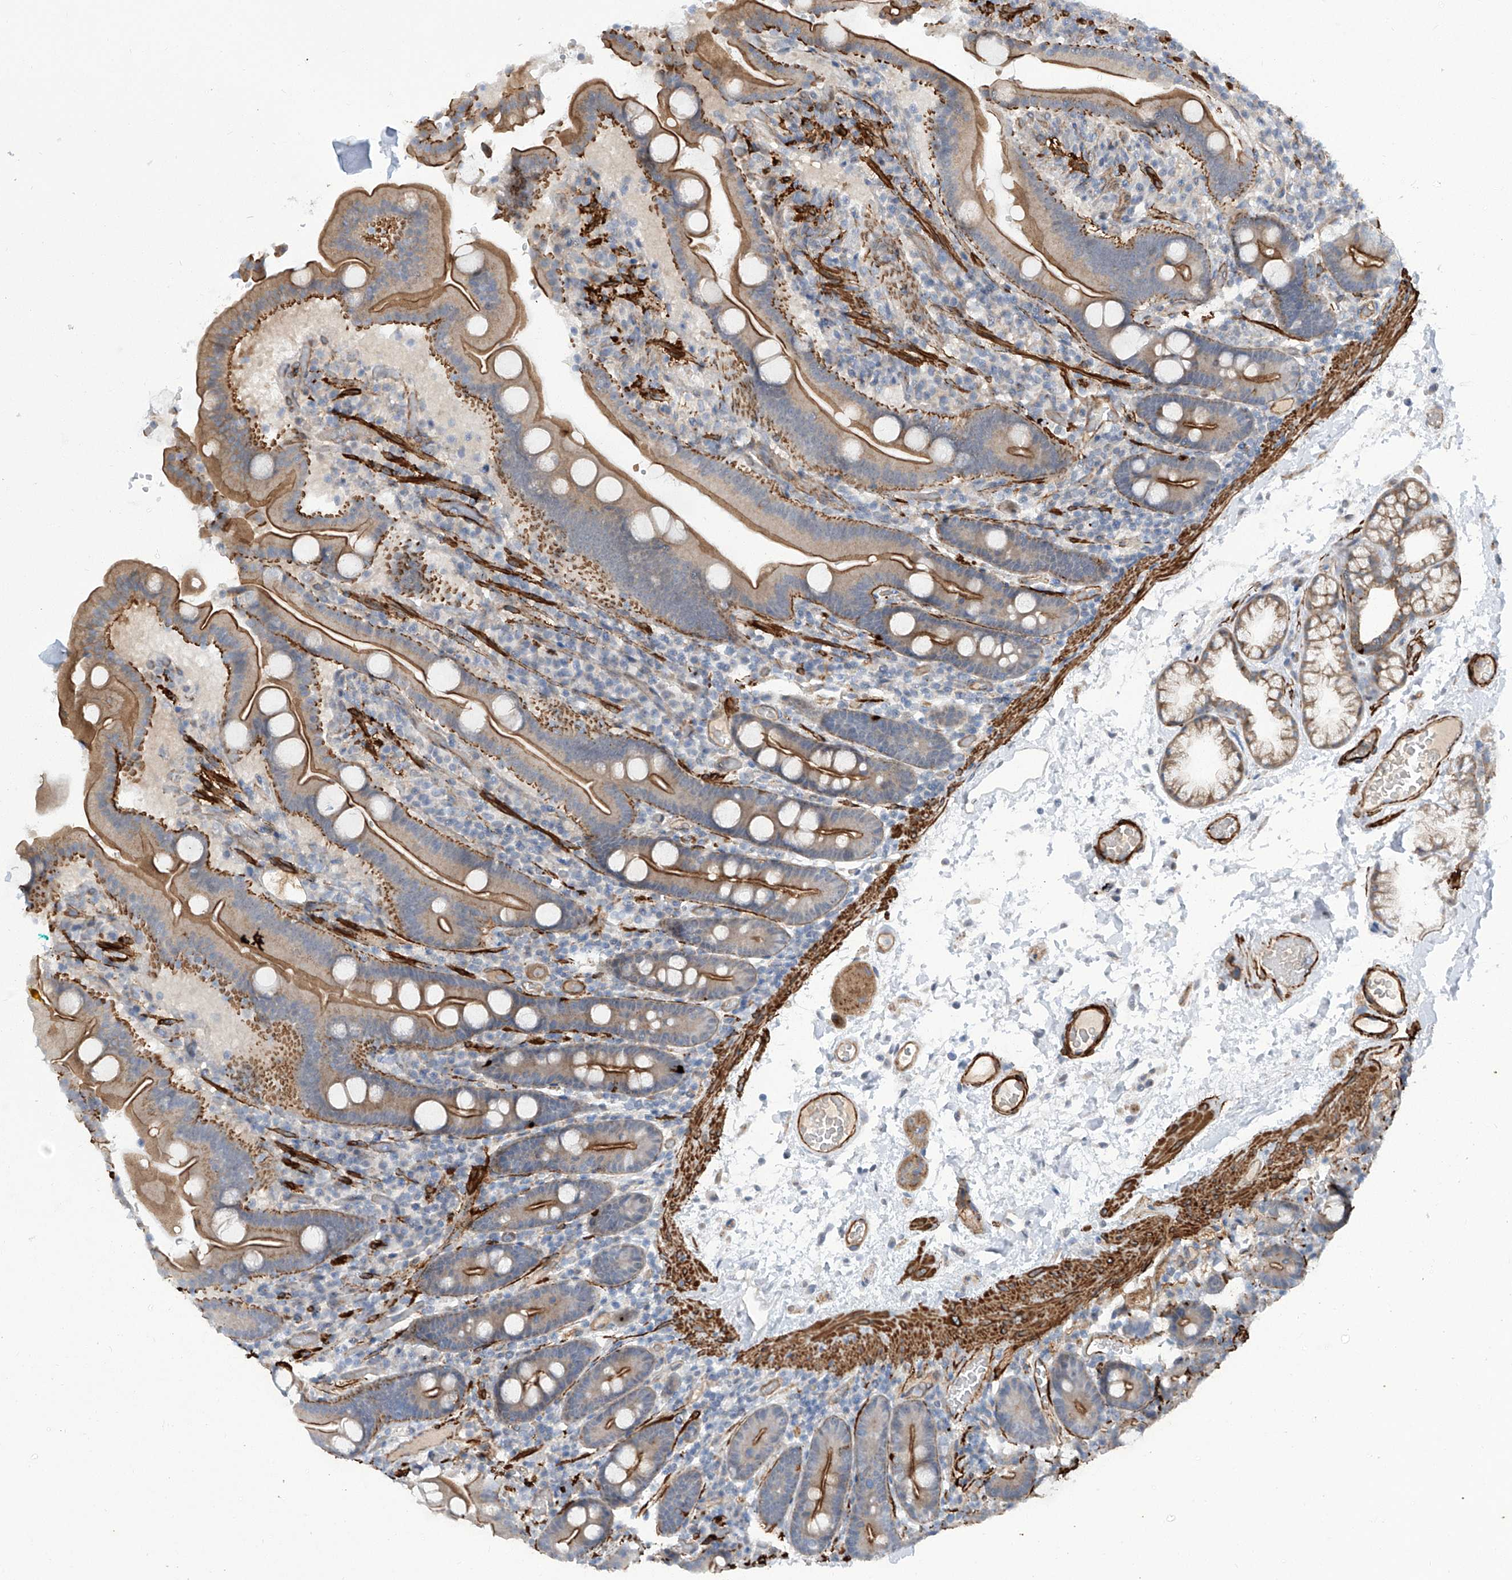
{"staining": {"intensity": "moderate", "quantity": ">75%", "location": "cytoplasmic/membranous"}, "tissue": "duodenum", "cell_type": "Glandular cells", "image_type": "normal", "snomed": [{"axis": "morphology", "description": "Normal tissue, NOS"}, {"axis": "topography", "description": "Duodenum"}], "caption": "Brown immunohistochemical staining in normal duodenum displays moderate cytoplasmic/membranous positivity in about >75% of glandular cells. Using DAB (brown) and hematoxylin (blue) stains, captured at high magnification using brightfield microscopy.", "gene": "ZNF490", "patient": {"sex": "male", "age": 55}}